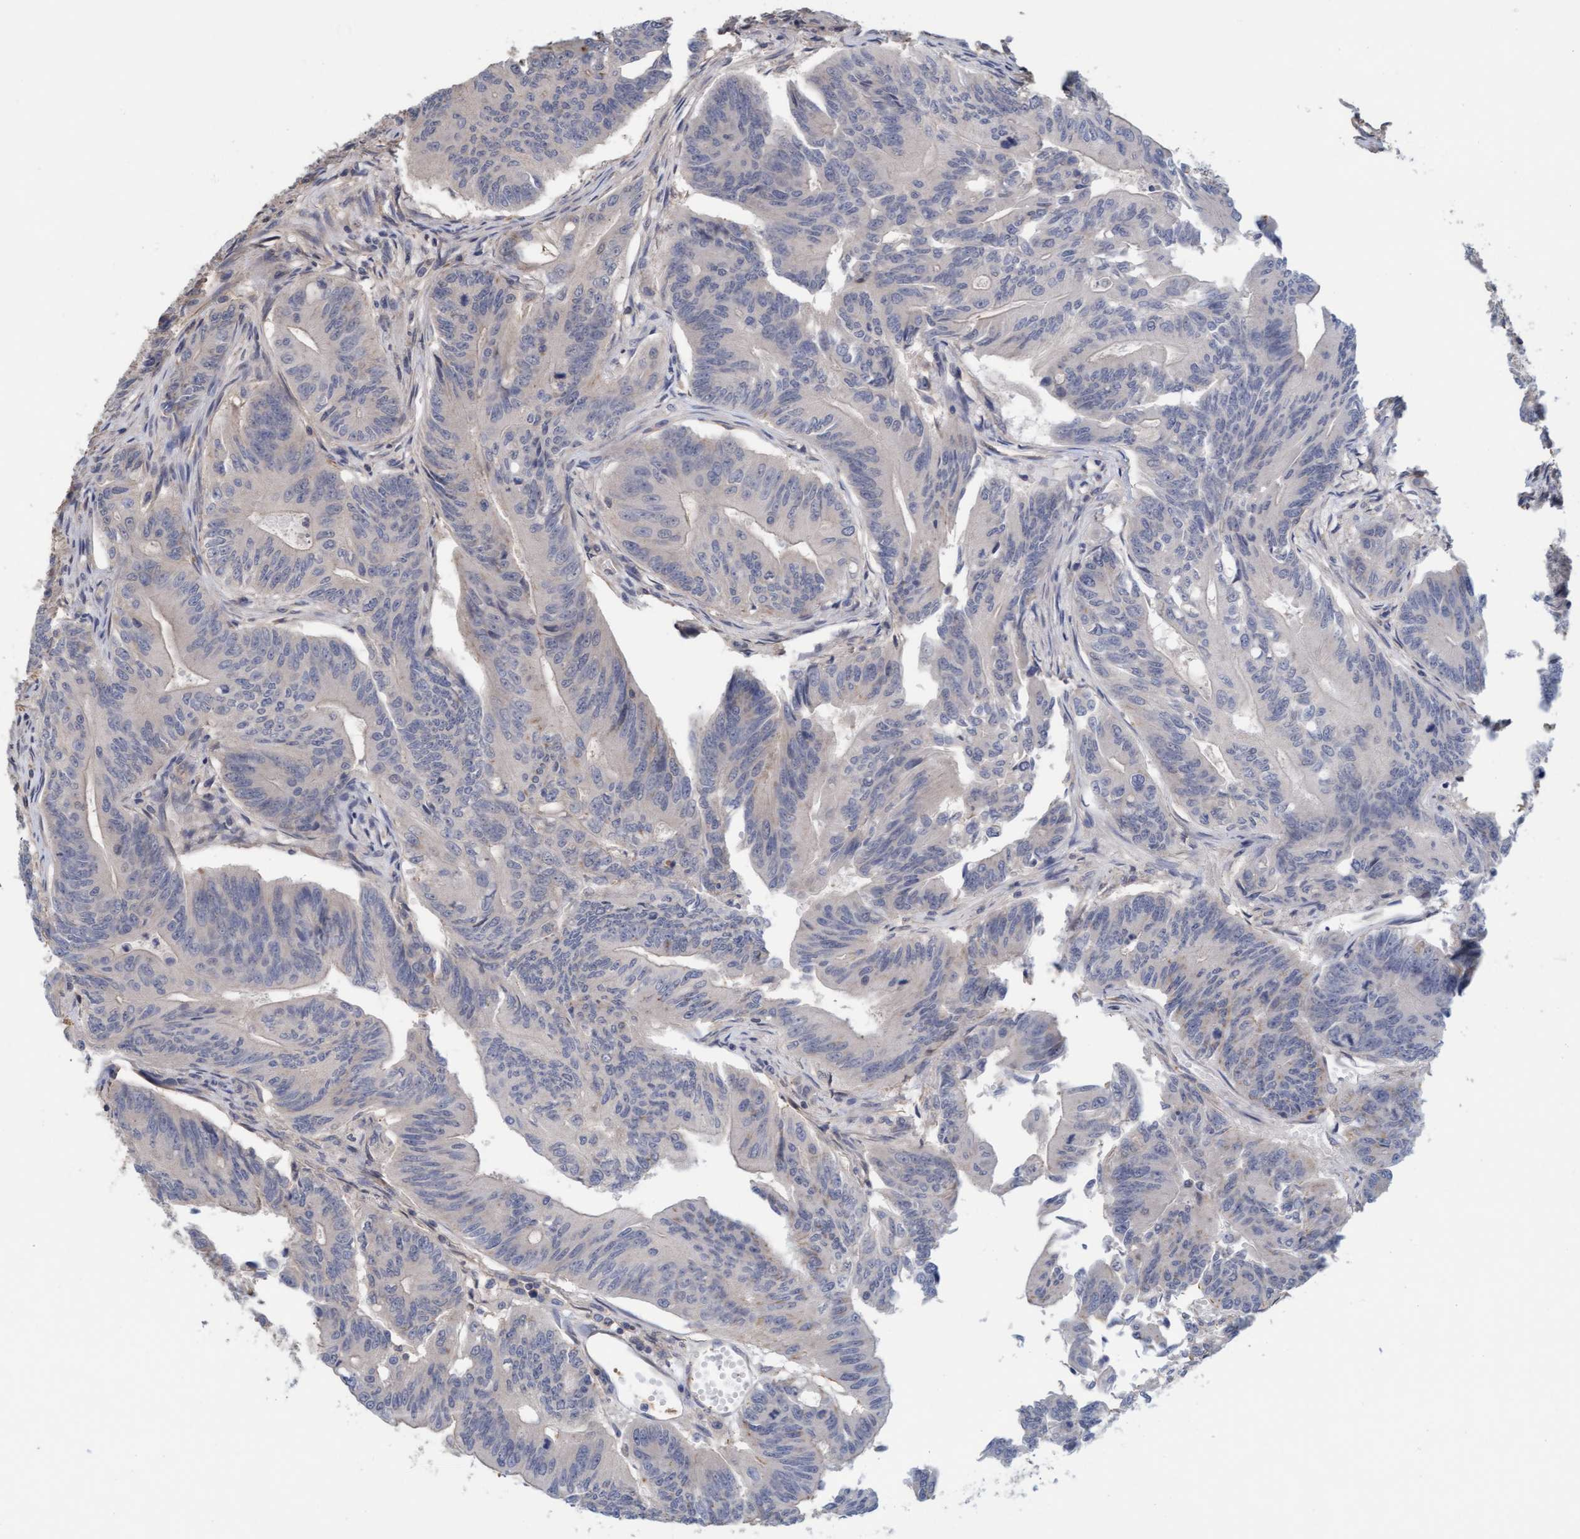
{"staining": {"intensity": "negative", "quantity": "none", "location": "none"}, "tissue": "colorectal cancer", "cell_type": "Tumor cells", "image_type": "cancer", "snomed": [{"axis": "morphology", "description": "Adenoma, NOS"}, {"axis": "morphology", "description": "Adenocarcinoma, NOS"}, {"axis": "topography", "description": "Colon"}], "caption": "Immunohistochemistry image of neoplastic tissue: human colorectal adenoma stained with DAB displays no significant protein positivity in tumor cells.", "gene": "FXR2", "patient": {"sex": "male", "age": 79}}